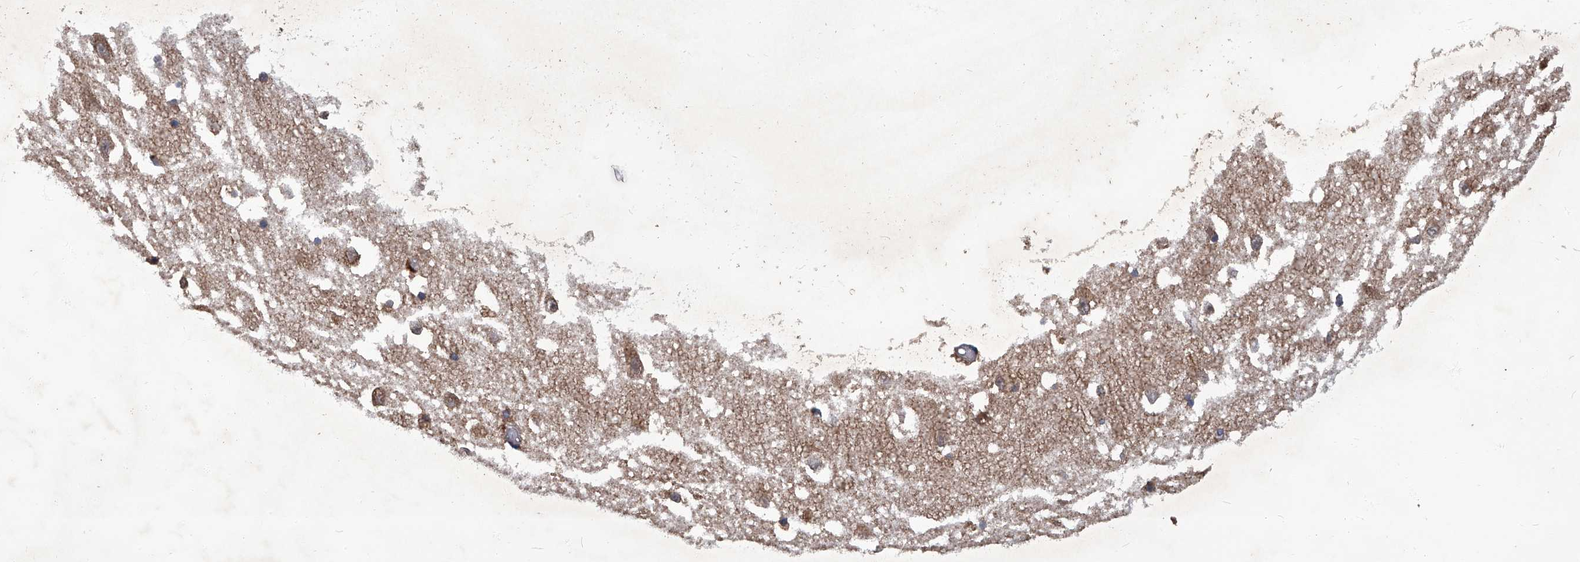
{"staining": {"intensity": "weak", "quantity": "<25%", "location": "cytoplasmic/membranous"}, "tissue": "hippocampus", "cell_type": "Glial cells", "image_type": "normal", "snomed": [{"axis": "morphology", "description": "Normal tissue, NOS"}, {"axis": "topography", "description": "Hippocampus"}], "caption": "DAB immunohistochemical staining of benign hippocampus displays no significant expression in glial cells. The staining is performed using DAB brown chromogen with nuclei counter-stained in using hematoxylin.", "gene": "TNFRSF13B", "patient": {"sex": "female", "age": 52}}